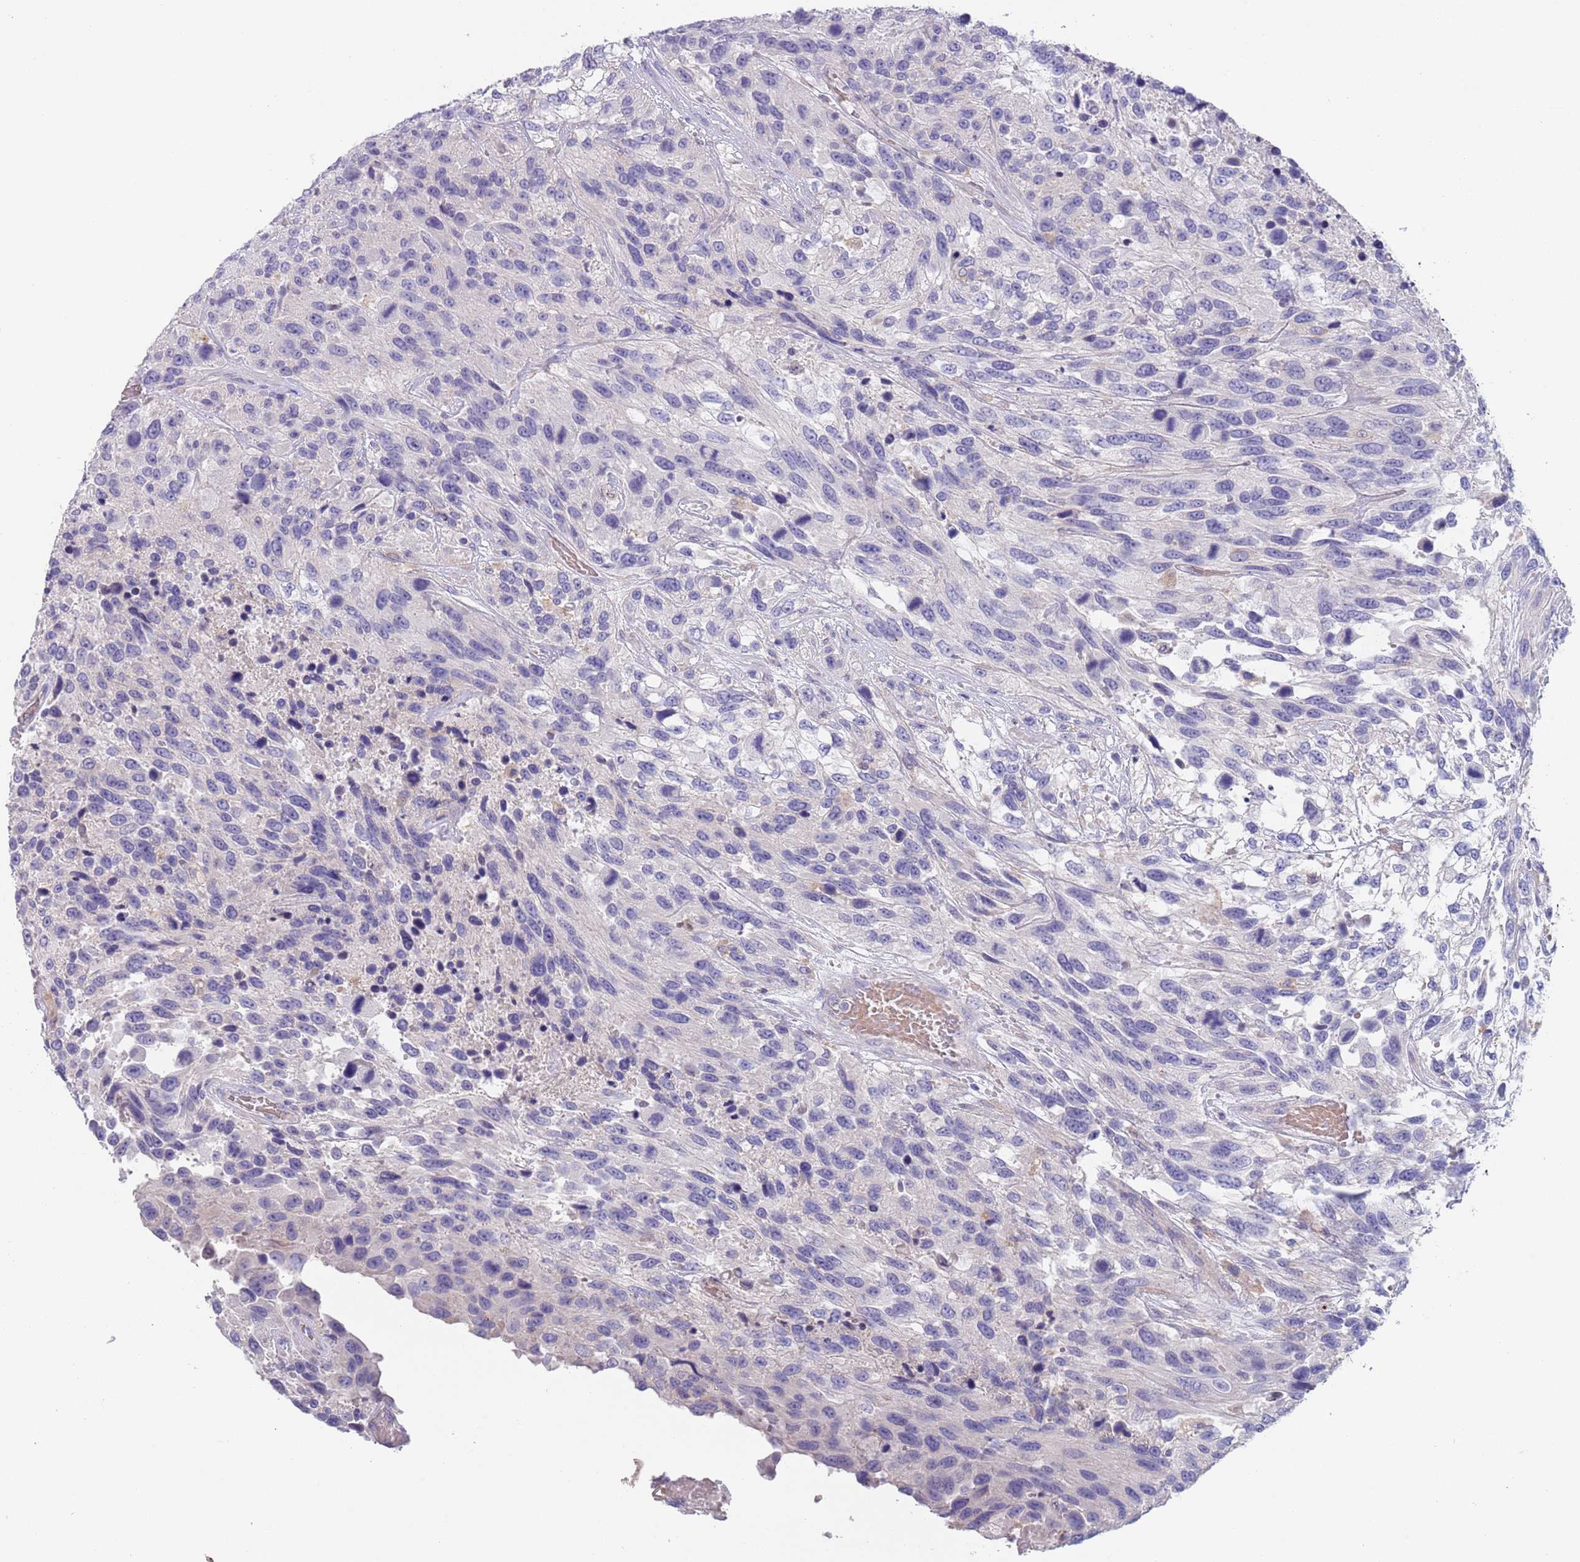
{"staining": {"intensity": "negative", "quantity": "none", "location": "none"}, "tissue": "urothelial cancer", "cell_type": "Tumor cells", "image_type": "cancer", "snomed": [{"axis": "morphology", "description": "Urothelial carcinoma, High grade"}, {"axis": "topography", "description": "Urinary bladder"}], "caption": "Immunohistochemistry (IHC) photomicrograph of human high-grade urothelial carcinoma stained for a protein (brown), which shows no expression in tumor cells.", "gene": "MAN1C1", "patient": {"sex": "female", "age": 70}}